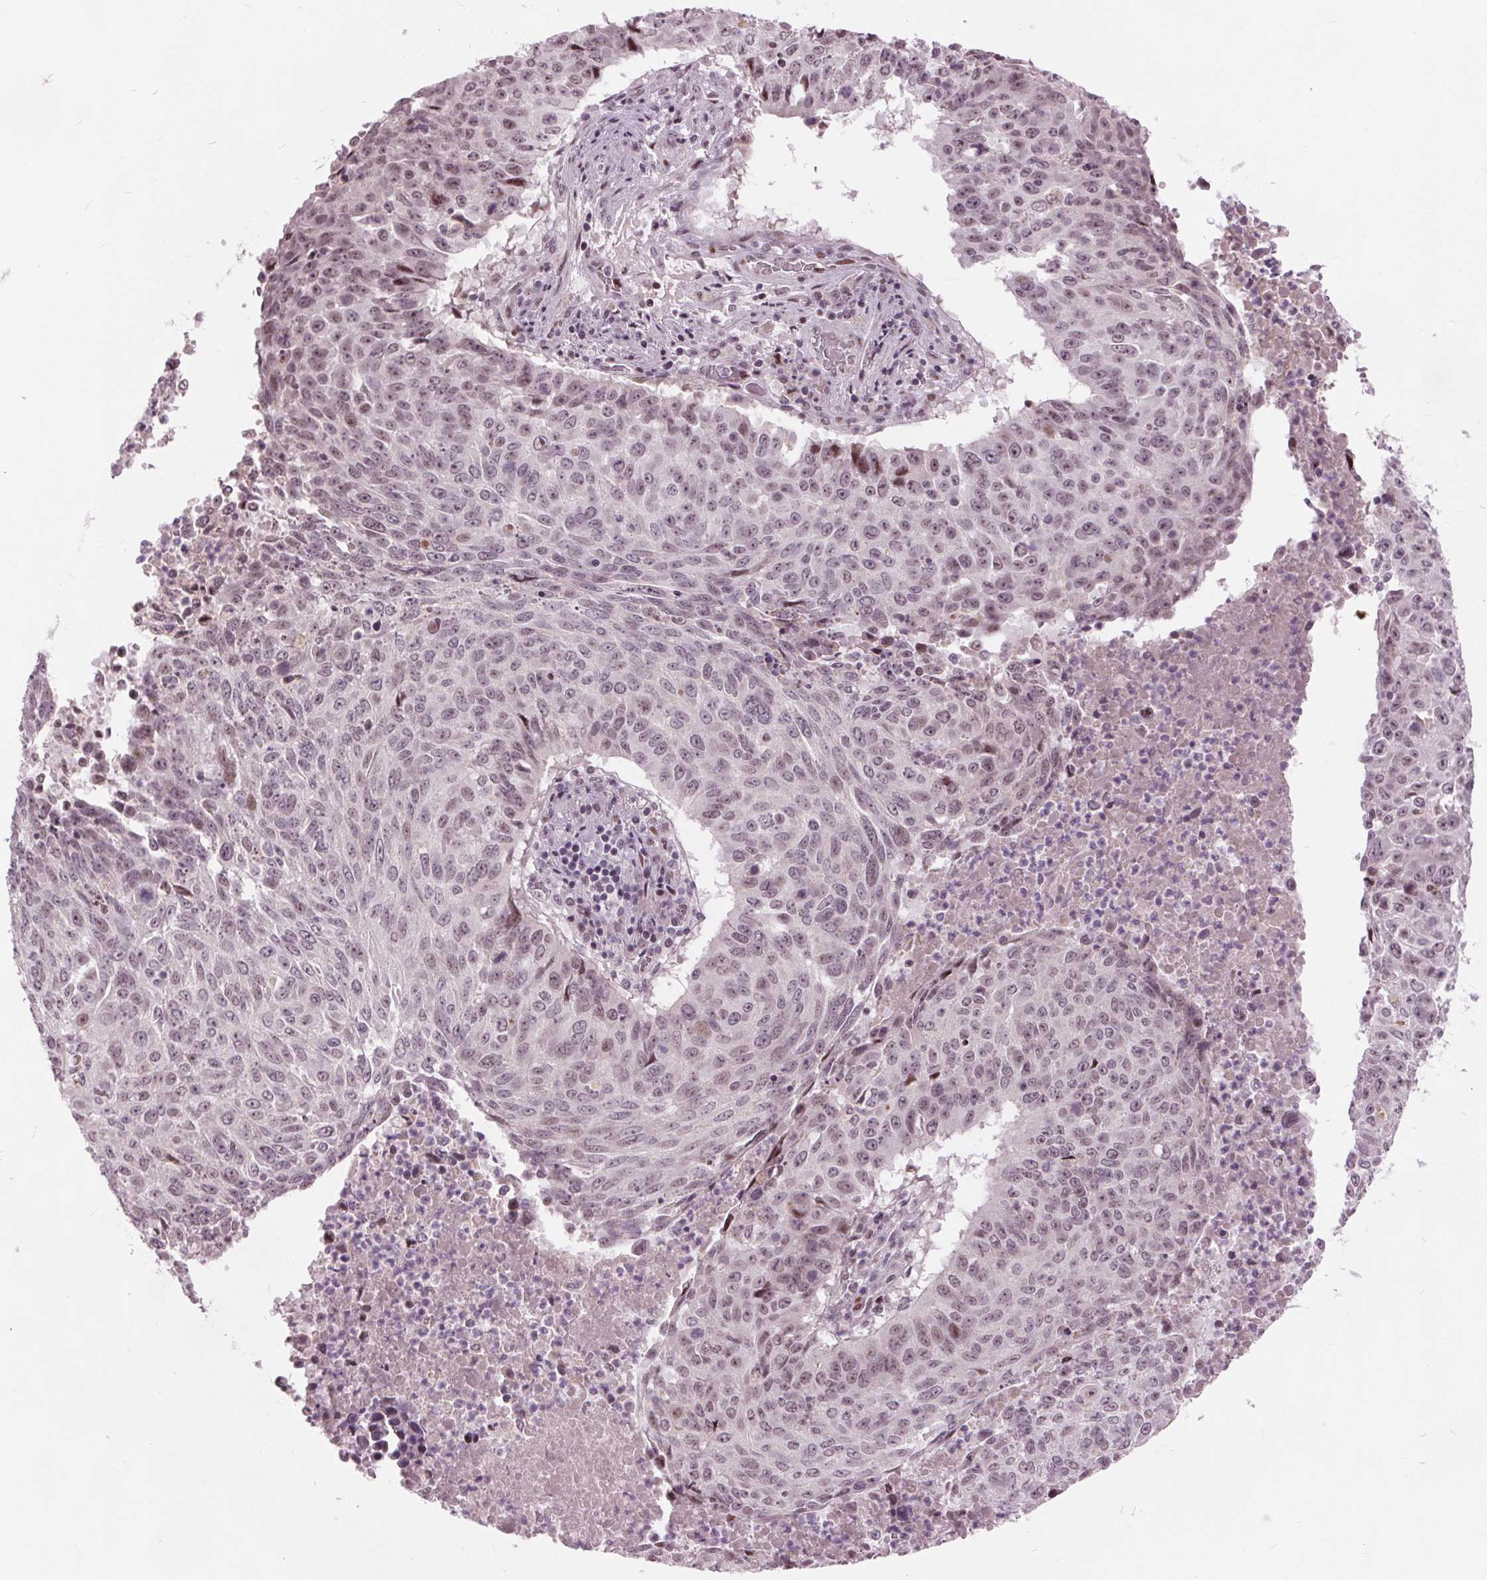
{"staining": {"intensity": "weak", "quantity": "25%-75%", "location": "nuclear"}, "tissue": "lung cancer", "cell_type": "Tumor cells", "image_type": "cancer", "snomed": [{"axis": "morphology", "description": "Normal tissue, NOS"}, {"axis": "morphology", "description": "Squamous cell carcinoma, NOS"}, {"axis": "topography", "description": "Bronchus"}, {"axis": "topography", "description": "Lung"}], "caption": "The micrograph displays staining of lung cancer, revealing weak nuclear protein expression (brown color) within tumor cells. (brown staining indicates protein expression, while blue staining denotes nuclei).", "gene": "TTC34", "patient": {"sex": "male", "age": 64}}